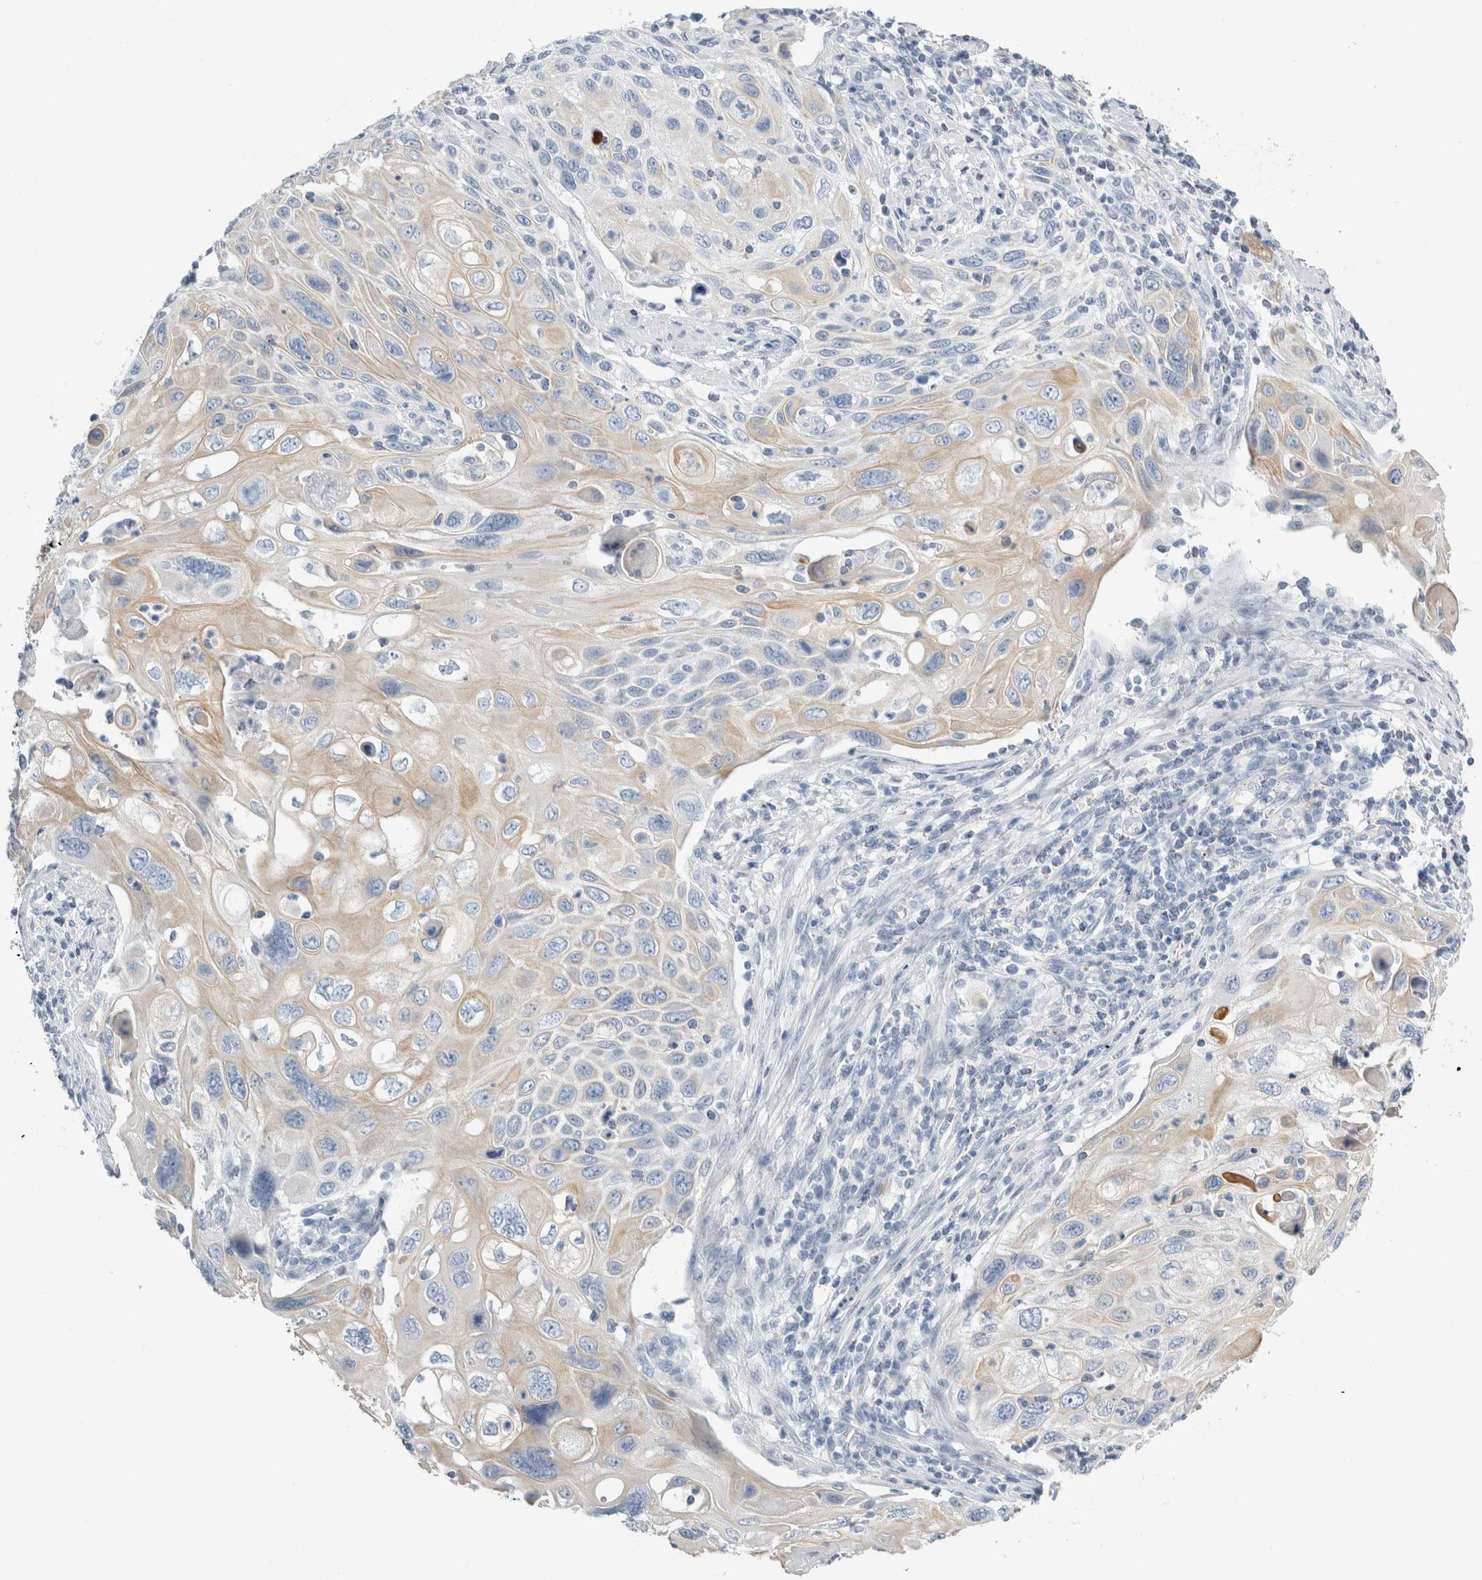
{"staining": {"intensity": "weak", "quantity": "<25%", "location": "cytoplasmic/membranous"}, "tissue": "cervical cancer", "cell_type": "Tumor cells", "image_type": "cancer", "snomed": [{"axis": "morphology", "description": "Squamous cell carcinoma, NOS"}, {"axis": "topography", "description": "Cervix"}], "caption": "The micrograph shows no staining of tumor cells in squamous cell carcinoma (cervical).", "gene": "RPH3AL", "patient": {"sex": "female", "age": 70}}